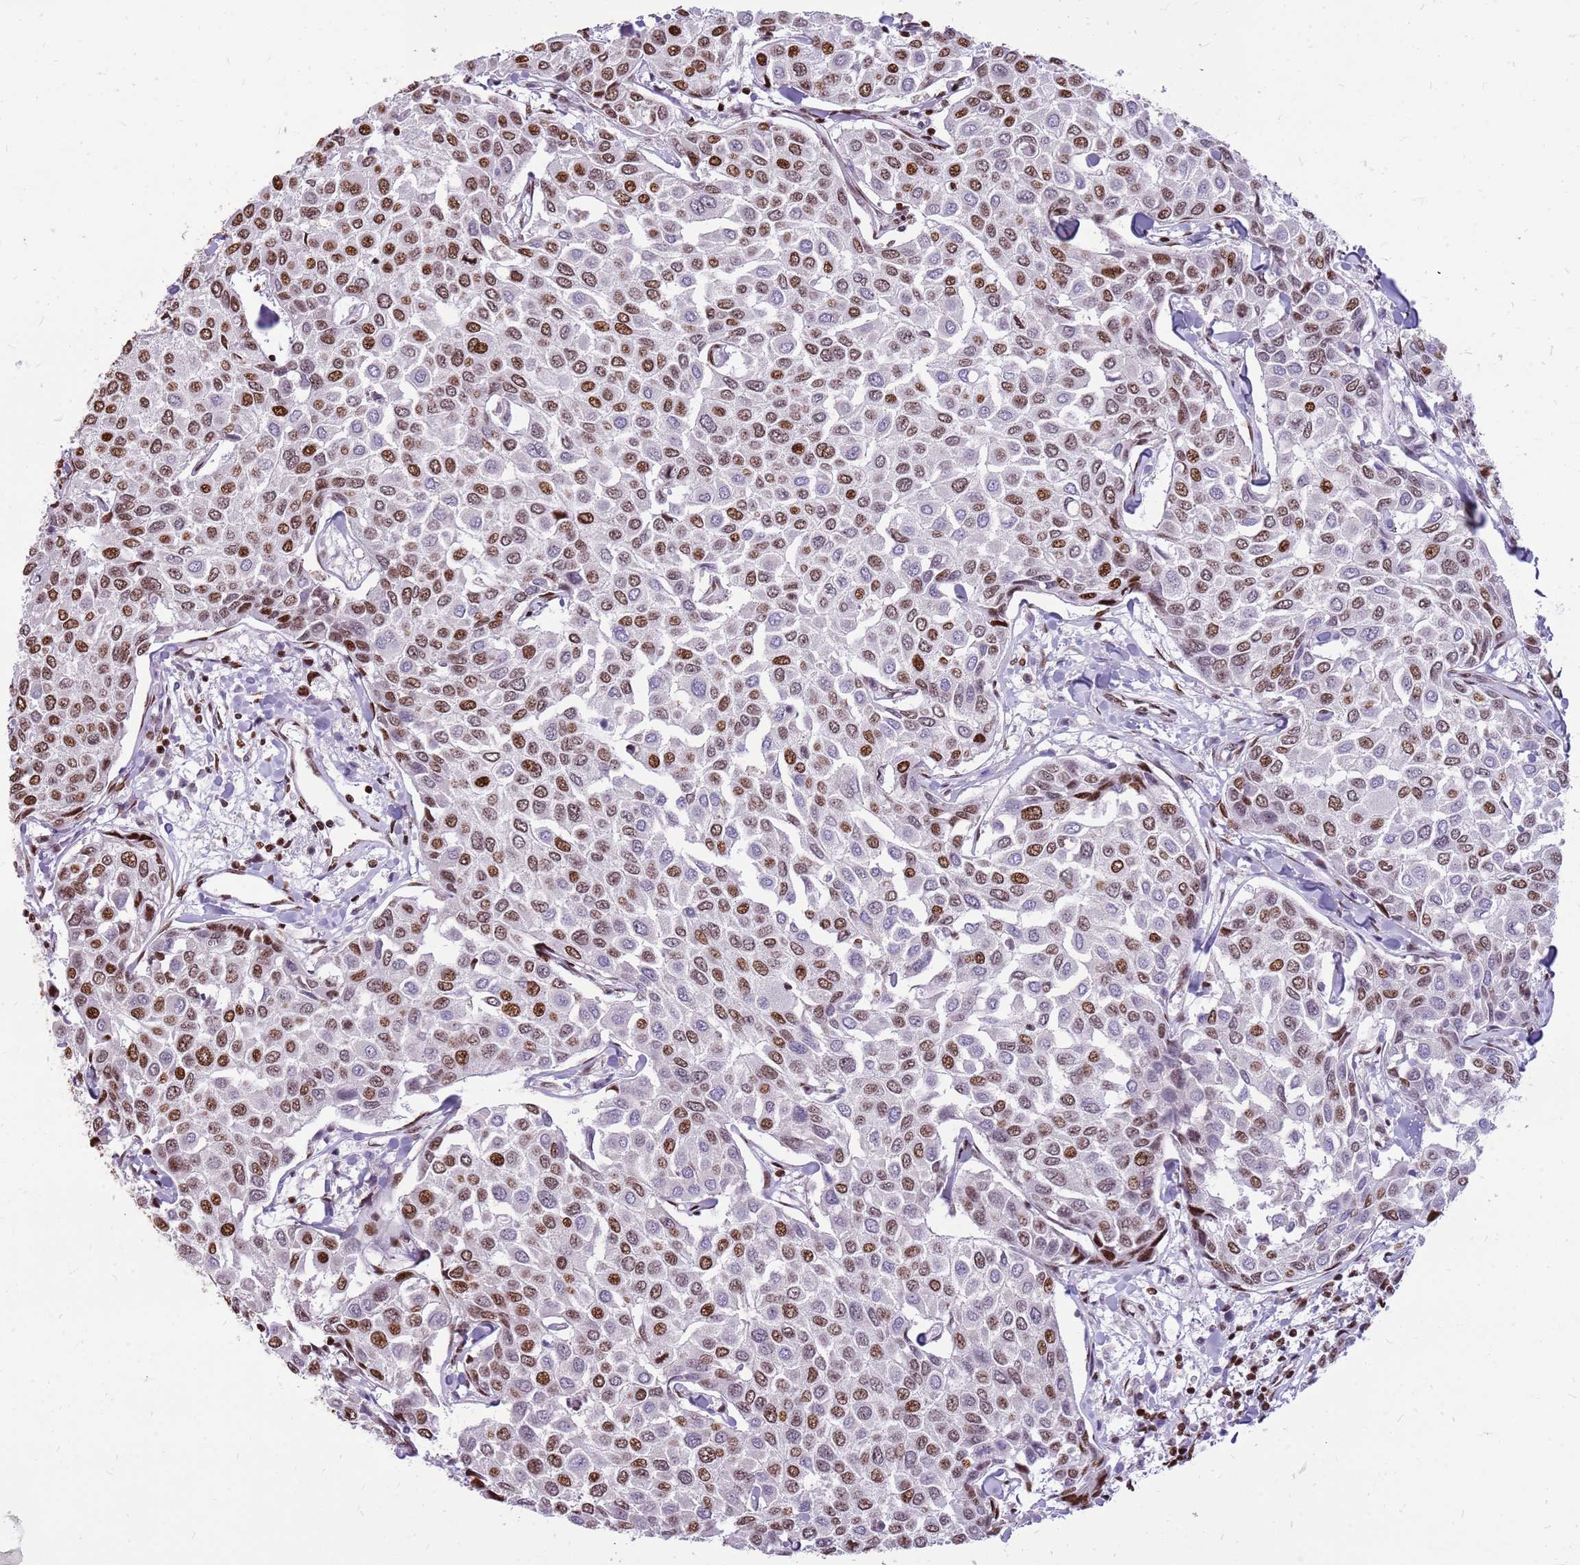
{"staining": {"intensity": "moderate", "quantity": ">75%", "location": "nuclear"}, "tissue": "breast cancer", "cell_type": "Tumor cells", "image_type": "cancer", "snomed": [{"axis": "morphology", "description": "Duct carcinoma"}, {"axis": "topography", "description": "Breast"}], "caption": "This is a histology image of IHC staining of intraductal carcinoma (breast), which shows moderate positivity in the nuclear of tumor cells.", "gene": "WASHC4", "patient": {"sex": "female", "age": 55}}